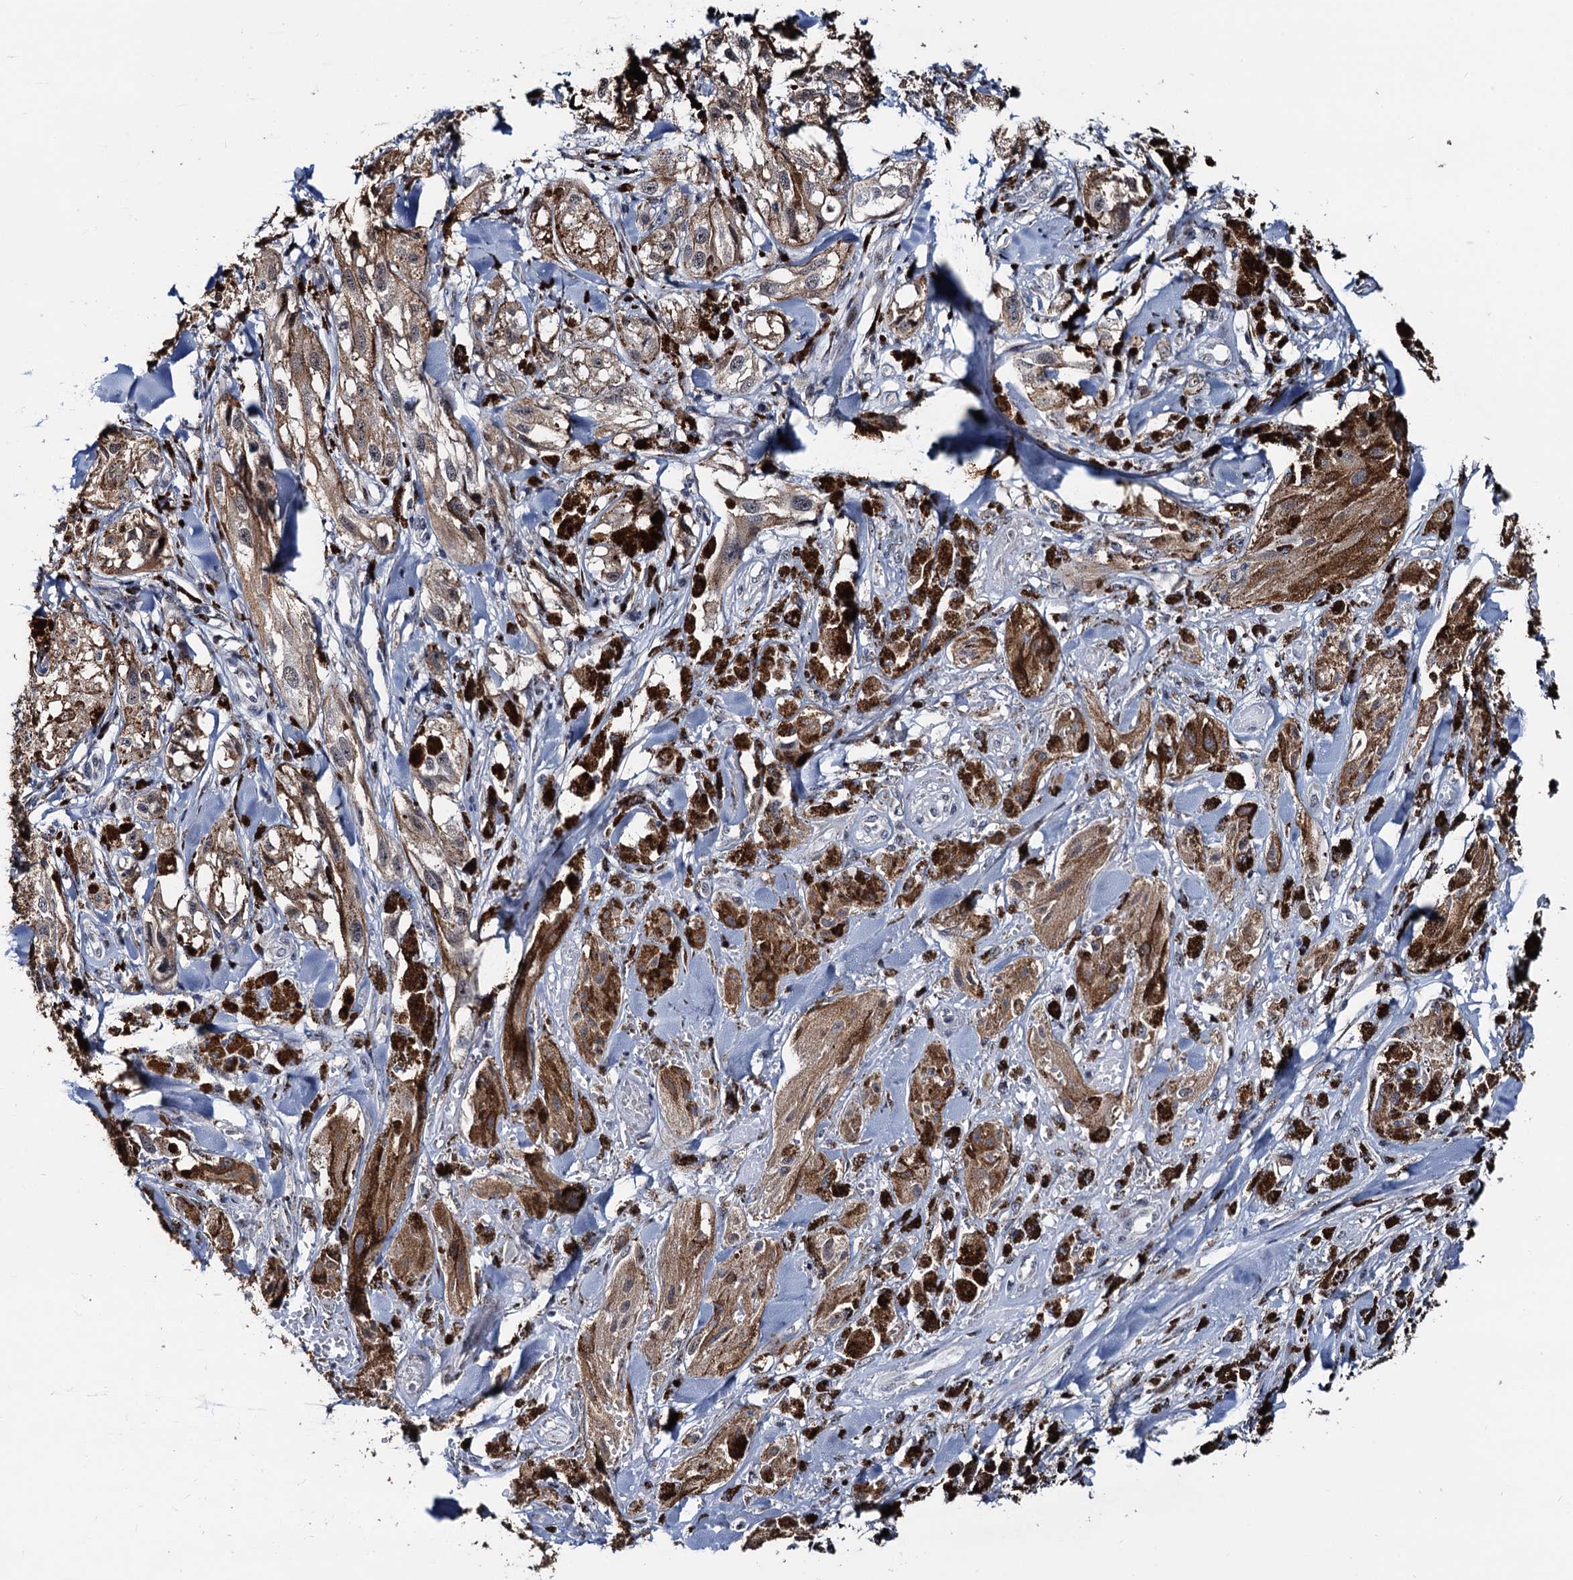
{"staining": {"intensity": "negative", "quantity": "none", "location": "none"}, "tissue": "melanoma", "cell_type": "Tumor cells", "image_type": "cancer", "snomed": [{"axis": "morphology", "description": "Malignant melanoma, NOS"}, {"axis": "topography", "description": "Skin"}], "caption": "Tumor cells are negative for protein expression in human malignant melanoma. (DAB (3,3'-diaminobenzidine) immunohistochemistry visualized using brightfield microscopy, high magnification).", "gene": "FAM222A", "patient": {"sex": "male", "age": 88}}